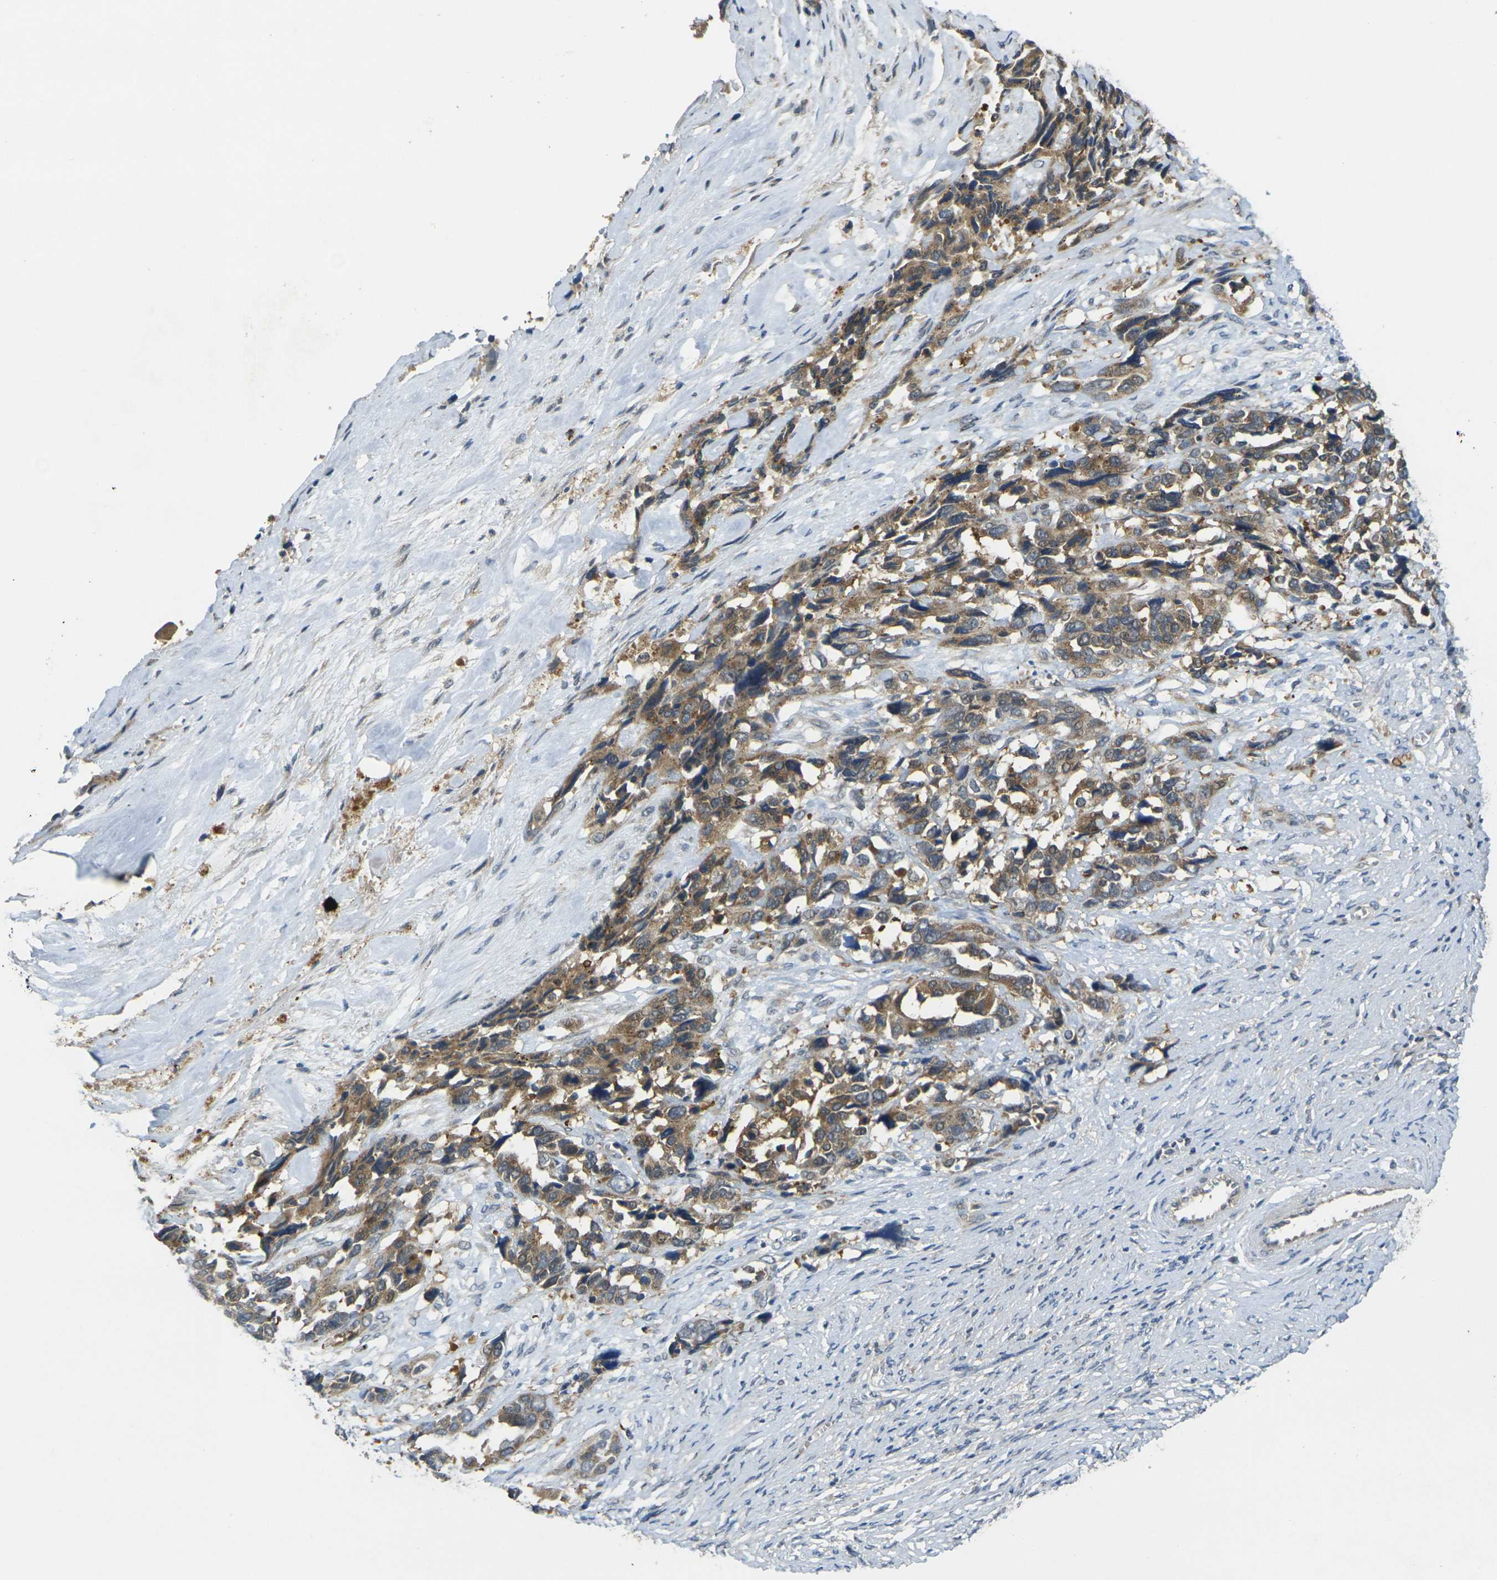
{"staining": {"intensity": "moderate", "quantity": ">75%", "location": "cytoplasmic/membranous"}, "tissue": "ovarian cancer", "cell_type": "Tumor cells", "image_type": "cancer", "snomed": [{"axis": "morphology", "description": "Cystadenocarcinoma, serous, NOS"}, {"axis": "topography", "description": "Ovary"}], "caption": "A histopathology image of ovarian cancer stained for a protein shows moderate cytoplasmic/membranous brown staining in tumor cells. (IHC, brightfield microscopy, high magnification).", "gene": "GNA12", "patient": {"sex": "female", "age": 44}}